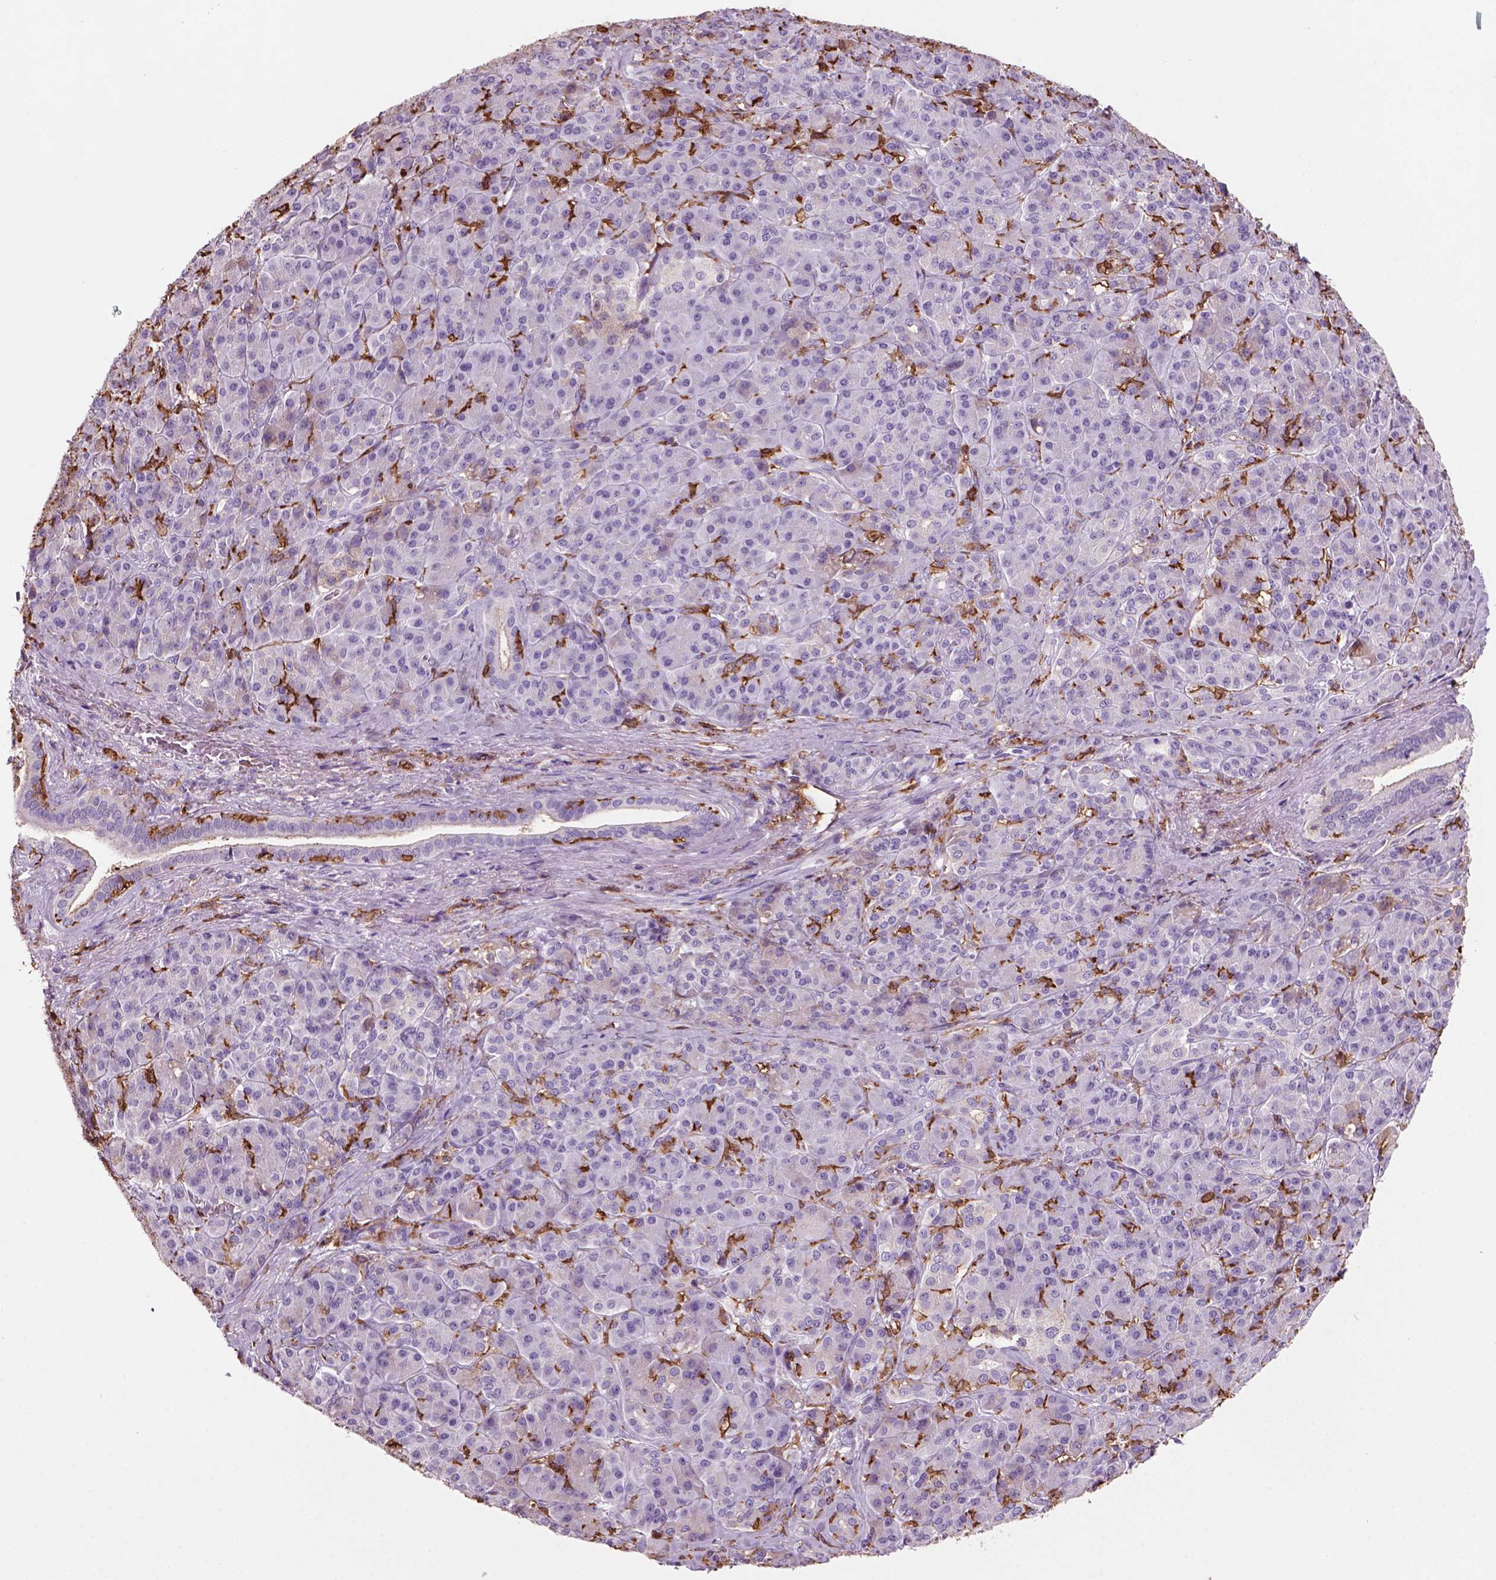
{"staining": {"intensity": "negative", "quantity": "none", "location": "none"}, "tissue": "pancreatic cancer", "cell_type": "Tumor cells", "image_type": "cancer", "snomed": [{"axis": "morphology", "description": "Normal tissue, NOS"}, {"axis": "morphology", "description": "Inflammation, NOS"}, {"axis": "morphology", "description": "Adenocarcinoma, NOS"}, {"axis": "topography", "description": "Pancreas"}], "caption": "IHC of pancreatic cancer demonstrates no positivity in tumor cells.", "gene": "CD14", "patient": {"sex": "male", "age": 57}}